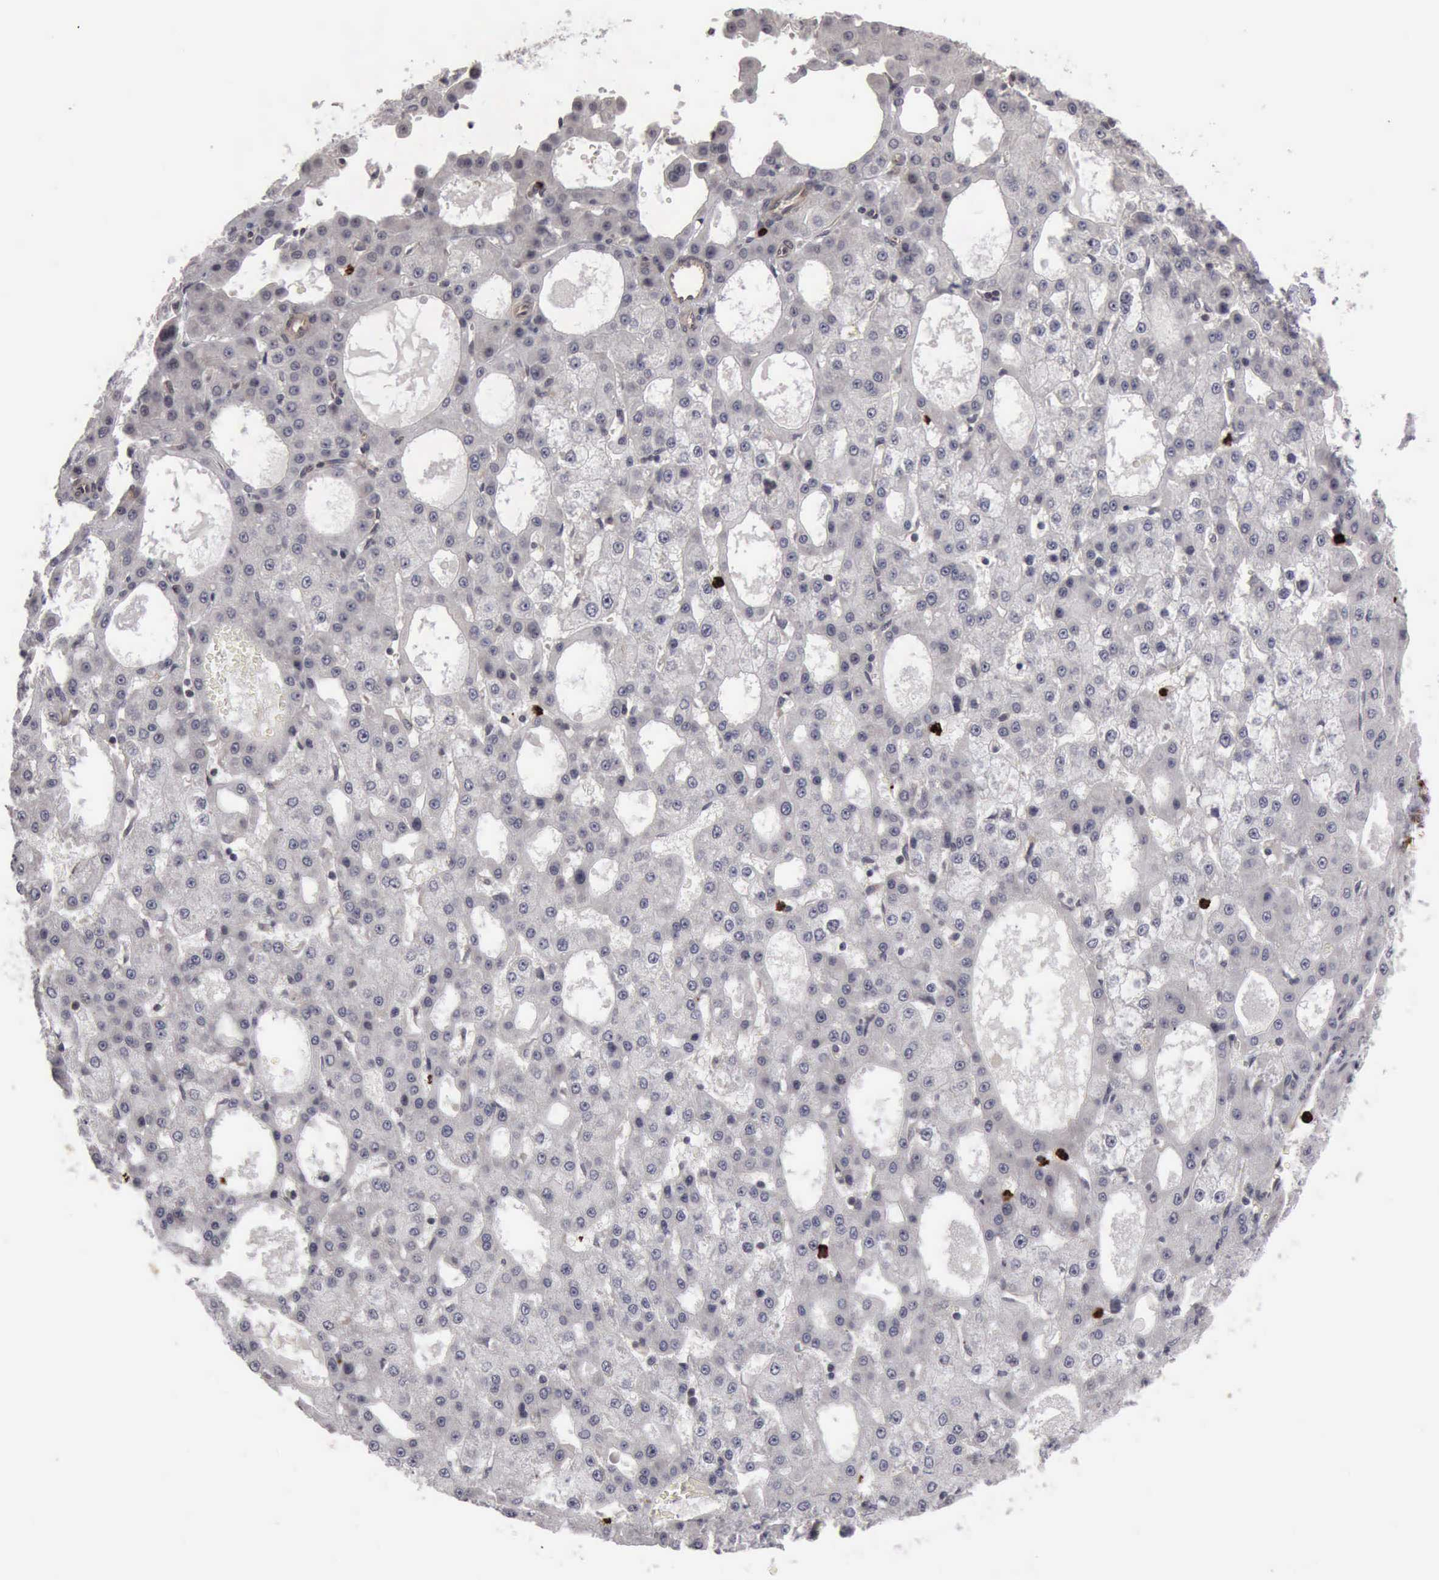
{"staining": {"intensity": "negative", "quantity": "none", "location": "none"}, "tissue": "liver cancer", "cell_type": "Tumor cells", "image_type": "cancer", "snomed": [{"axis": "morphology", "description": "Carcinoma, Hepatocellular, NOS"}, {"axis": "topography", "description": "Liver"}], "caption": "Tumor cells are negative for protein expression in human liver hepatocellular carcinoma.", "gene": "MMP9", "patient": {"sex": "male", "age": 47}}